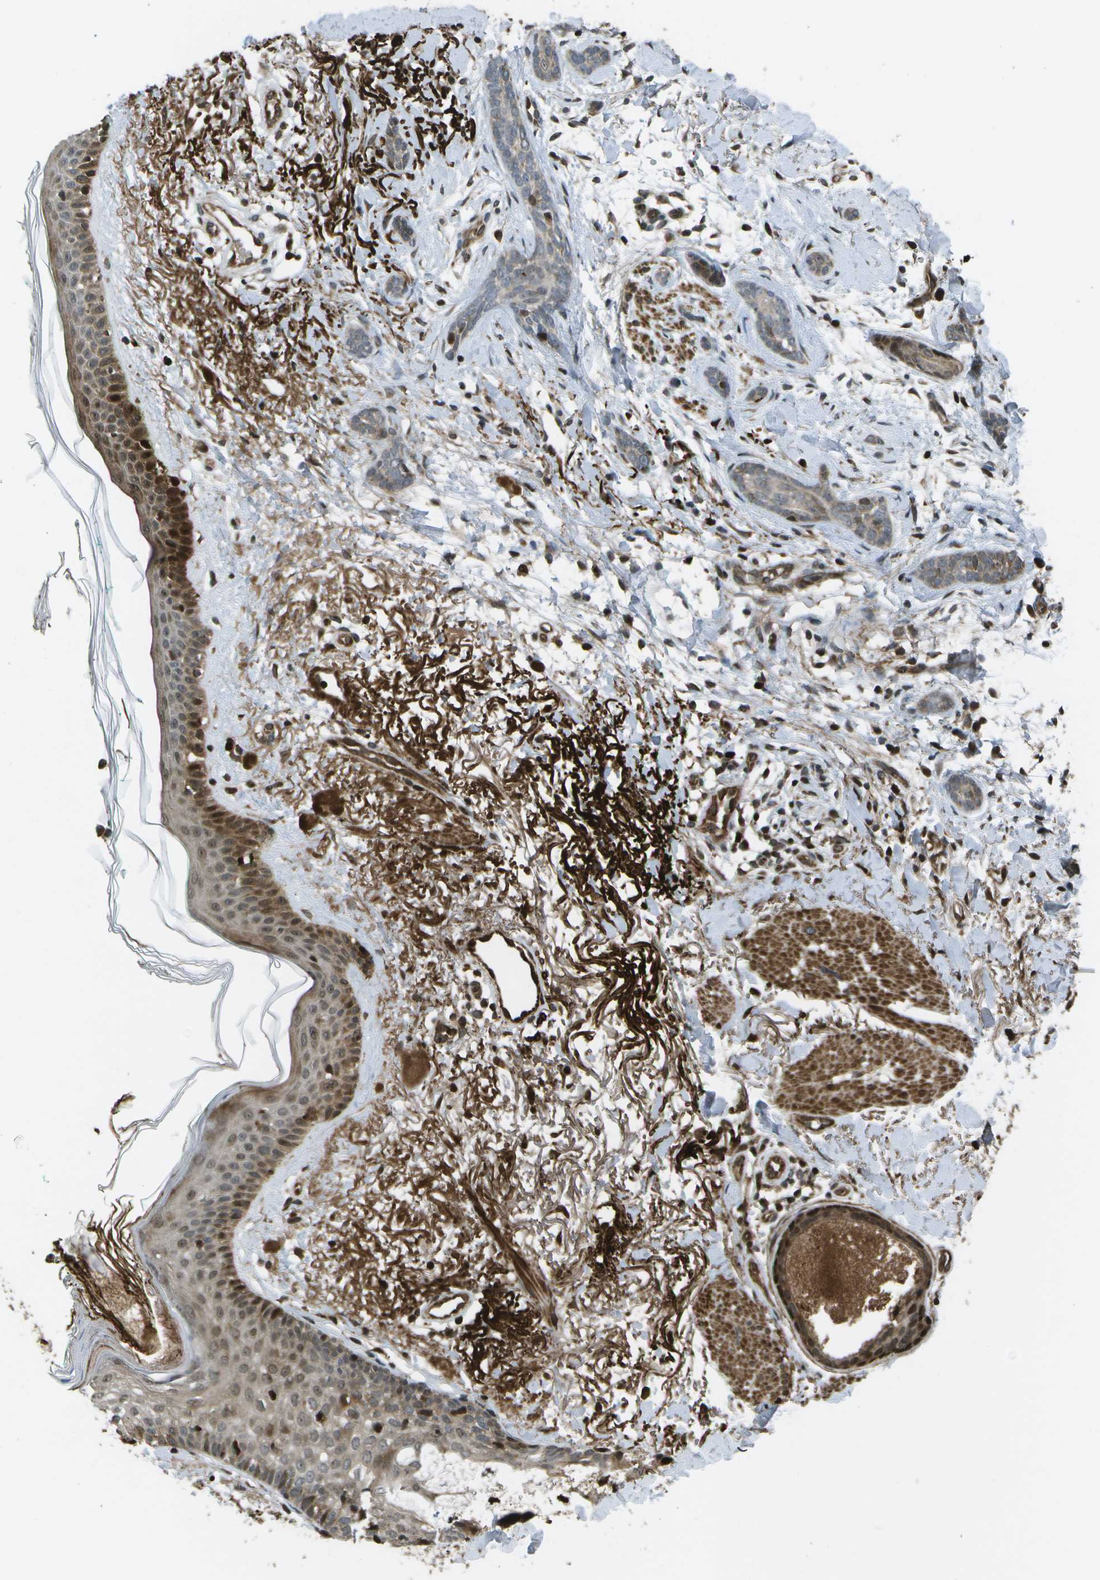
{"staining": {"intensity": "weak", "quantity": "25%-75%", "location": "cytoplasmic/membranous"}, "tissue": "skin cancer", "cell_type": "Tumor cells", "image_type": "cancer", "snomed": [{"axis": "morphology", "description": "Basal cell carcinoma"}, {"axis": "morphology", "description": "Adnexal tumor, benign"}, {"axis": "topography", "description": "Skin"}], "caption": "There is low levels of weak cytoplasmic/membranous positivity in tumor cells of skin benign adnexal tumor, as demonstrated by immunohistochemical staining (brown color).", "gene": "AXIN2", "patient": {"sex": "female", "age": 42}}